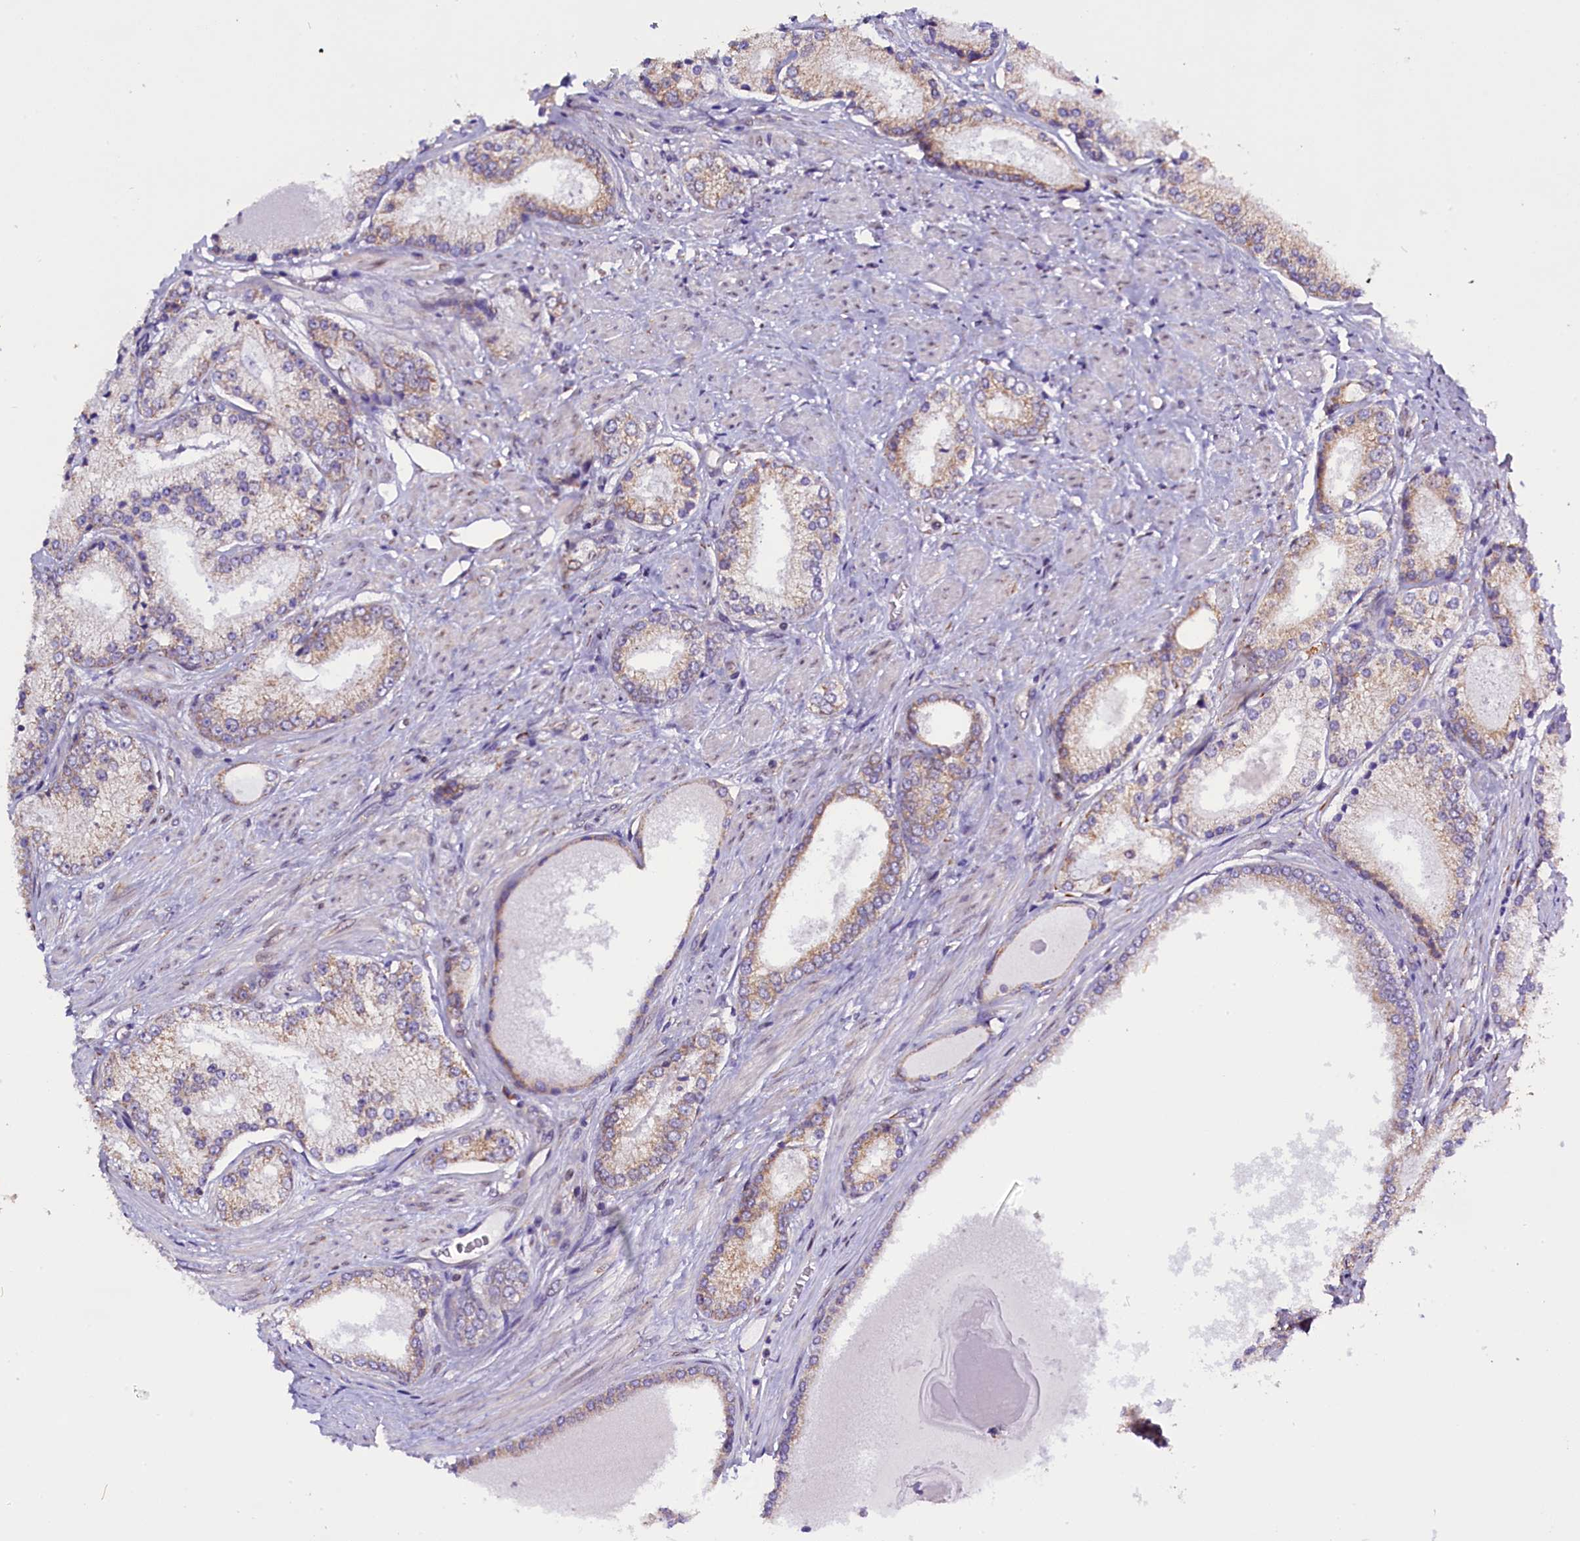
{"staining": {"intensity": "weak", "quantity": ">75%", "location": "cytoplasmic/membranous"}, "tissue": "prostate cancer", "cell_type": "Tumor cells", "image_type": "cancer", "snomed": [{"axis": "morphology", "description": "Adenocarcinoma, Low grade"}, {"axis": "topography", "description": "Prostate"}], "caption": "A micrograph showing weak cytoplasmic/membranous staining in approximately >75% of tumor cells in prostate cancer (low-grade adenocarcinoma), as visualized by brown immunohistochemical staining.", "gene": "UACA", "patient": {"sex": "male", "age": 68}}